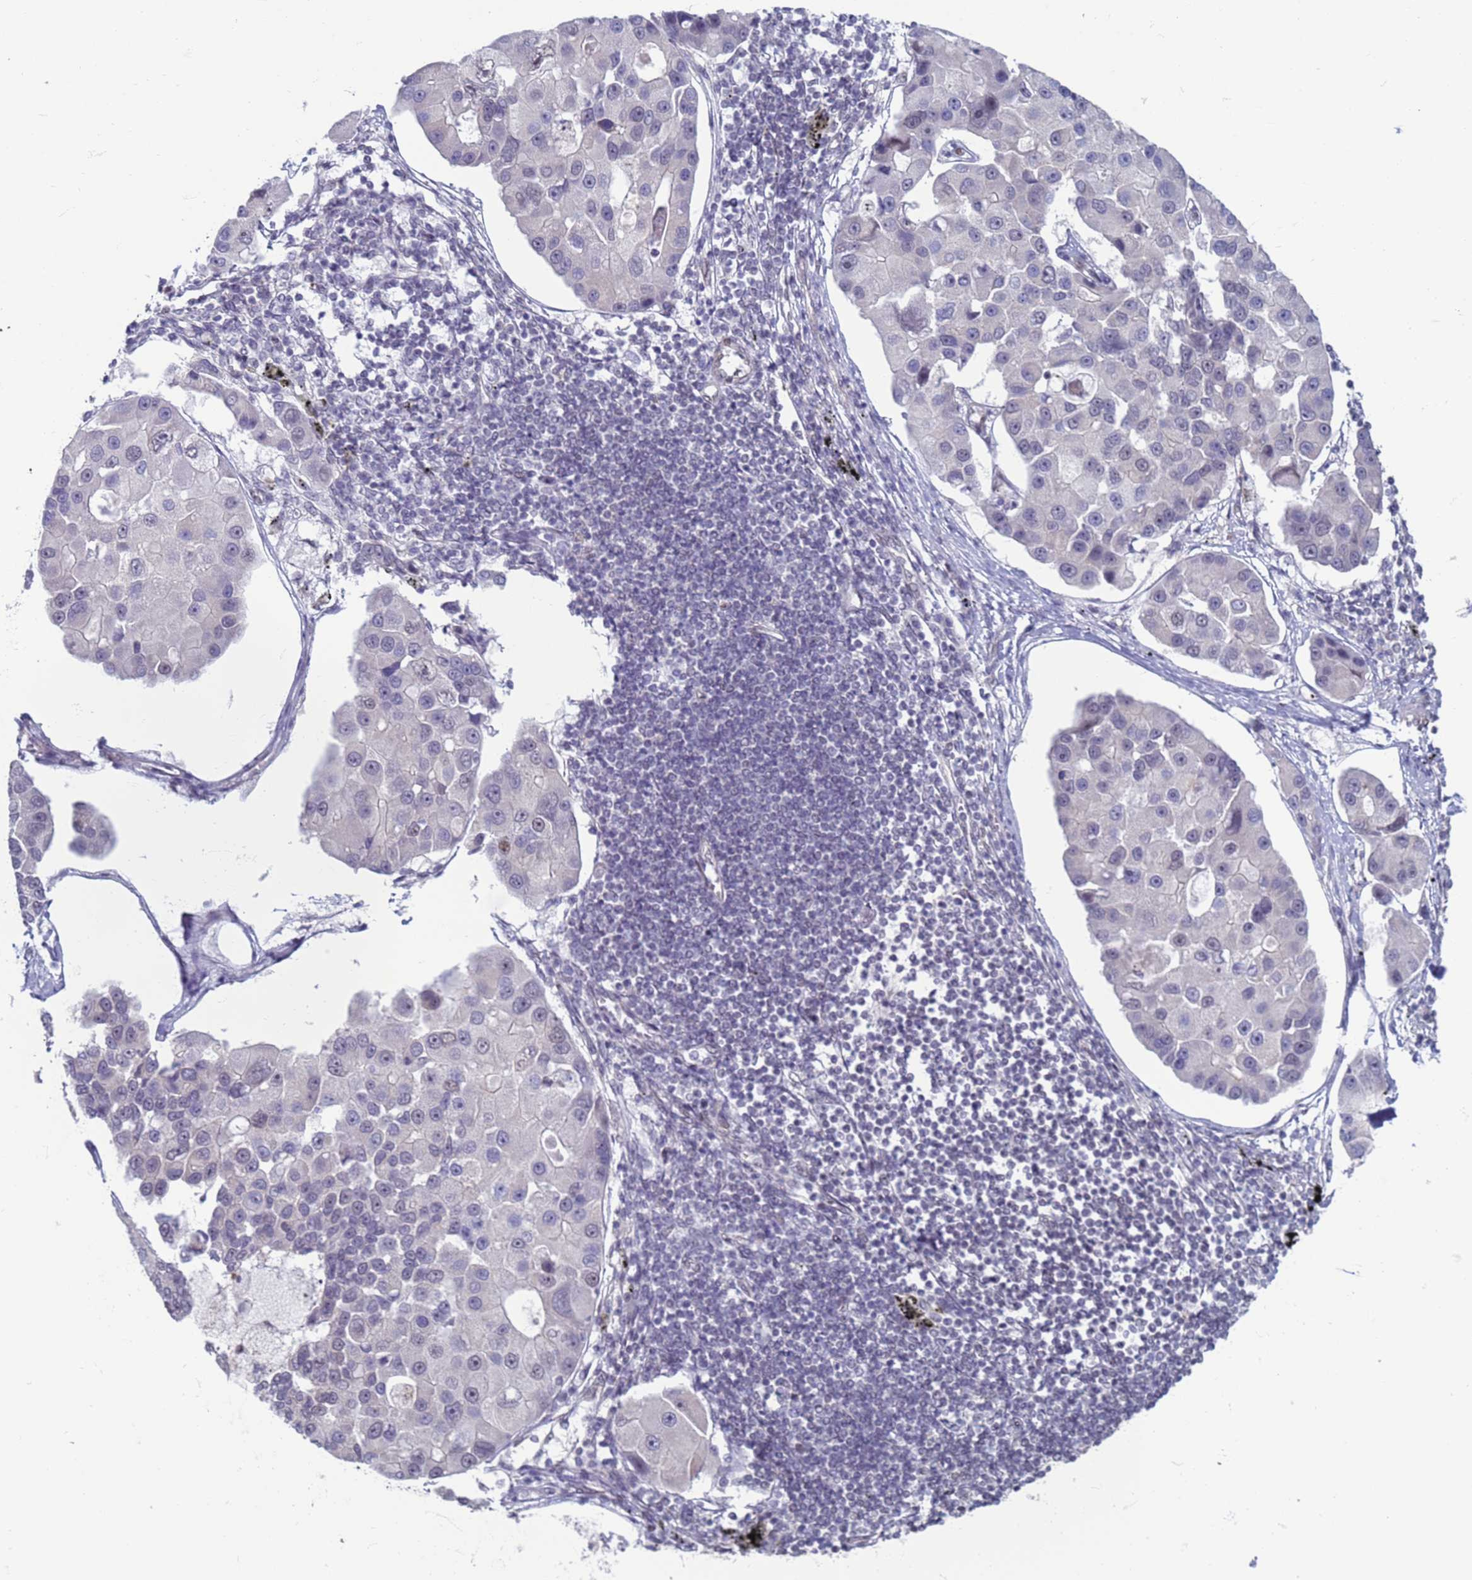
{"staining": {"intensity": "weak", "quantity": "<25%", "location": "nuclear"}, "tissue": "lung cancer", "cell_type": "Tumor cells", "image_type": "cancer", "snomed": [{"axis": "morphology", "description": "Adenocarcinoma, NOS"}, {"axis": "topography", "description": "Lung"}], "caption": "Immunohistochemistry (IHC) of human lung adenocarcinoma displays no staining in tumor cells.", "gene": "SAE1", "patient": {"sex": "female", "age": 54}}